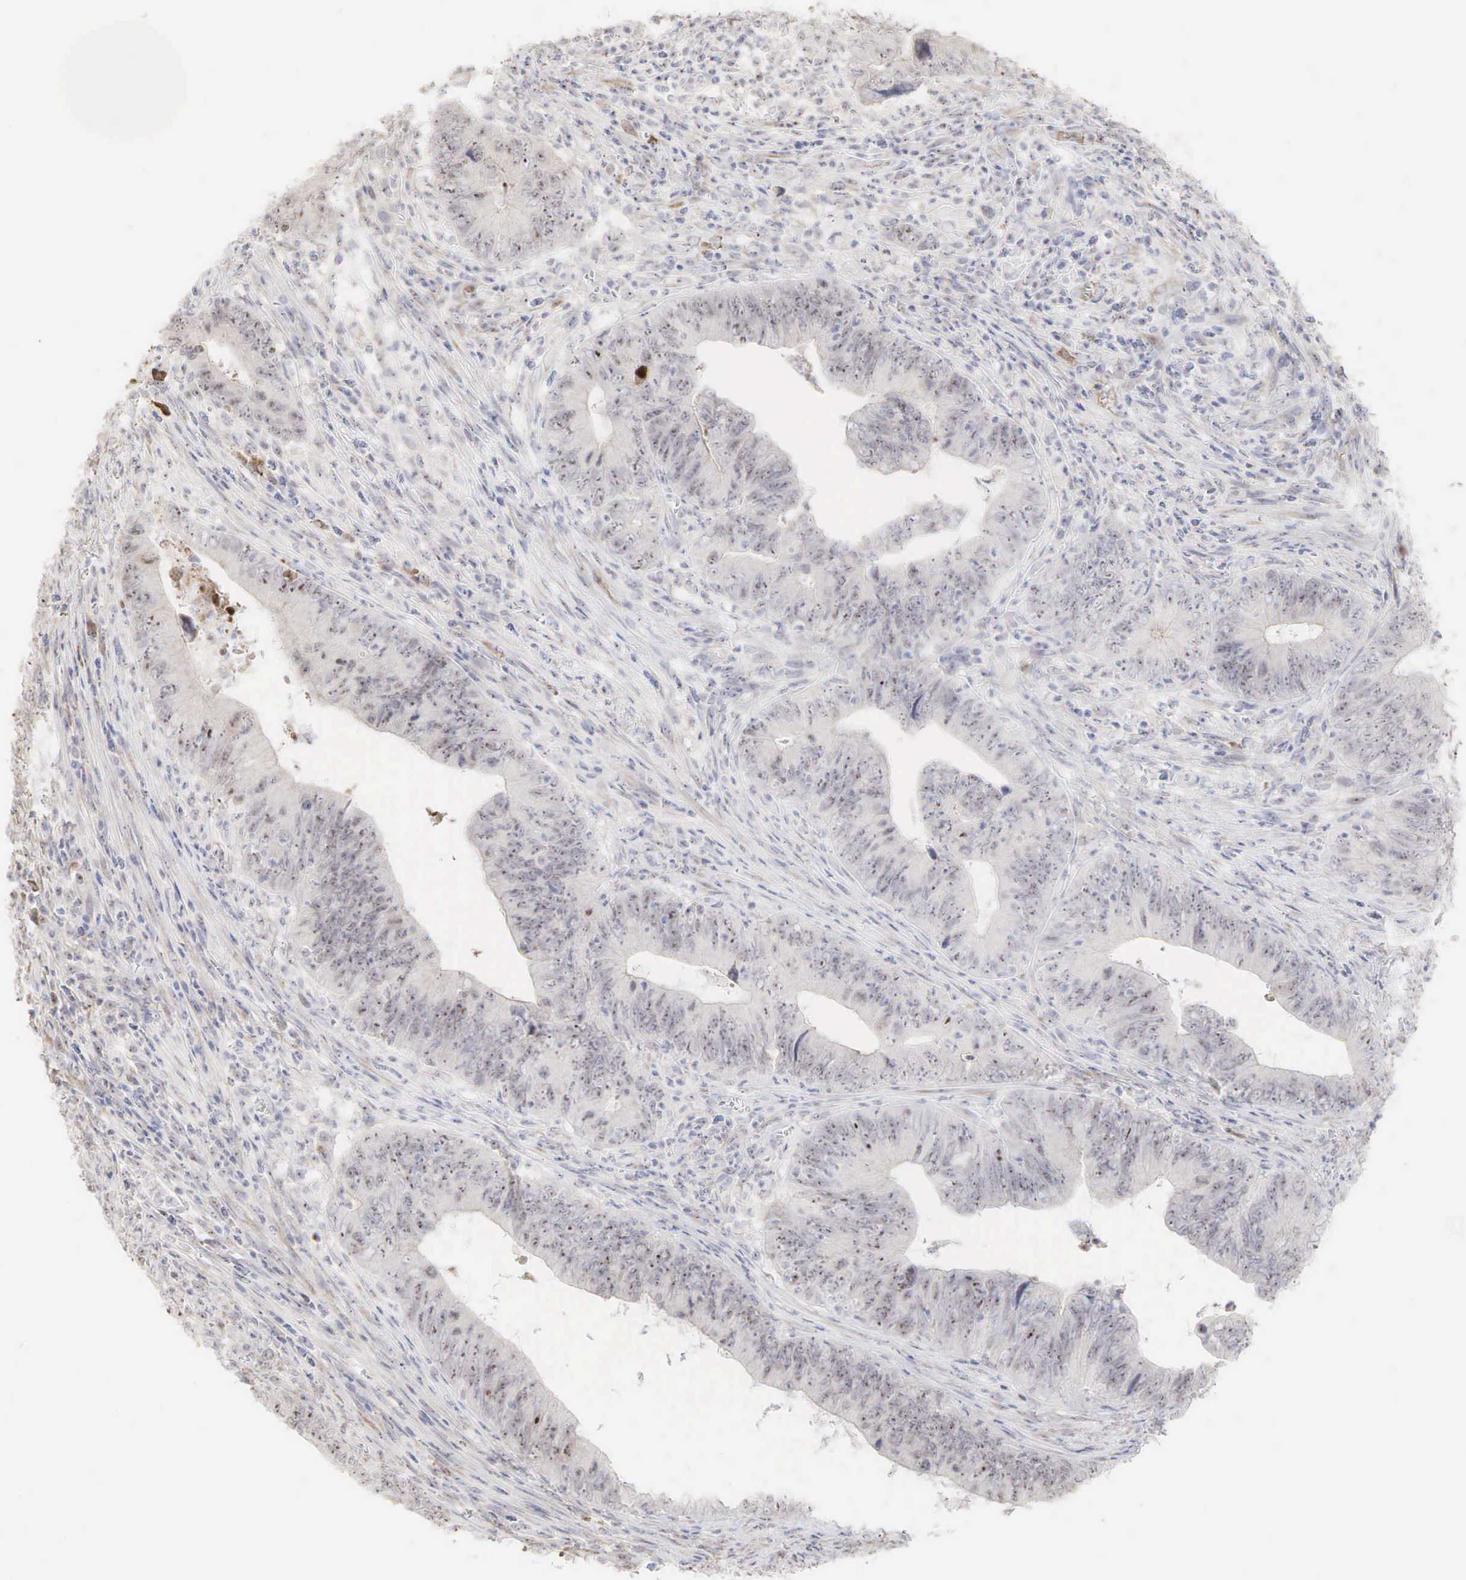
{"staining": {"intensity": "strong", "quantity": "25%-75%", "location": "cytoplasmic/membranous,nuclear"}, "tissue": "colorectal cancer", "cell_type": "Tumor cells", "image_type": "cancer", "snomed": [{"axis": "morphology", "description": "Adenocarcinoma, NOS"}, {"axis": "topography", "description": "Colon"}], "caption": "This is a histology image of immunohistochemistry (IHC) staining of colorectal adenocarcinoma, which shows strong staining in the cytoplasmic/membranous and nuclear of tumor cells.", "gene": "DKC1", "patient": {"sex": "female", "age": 78}}